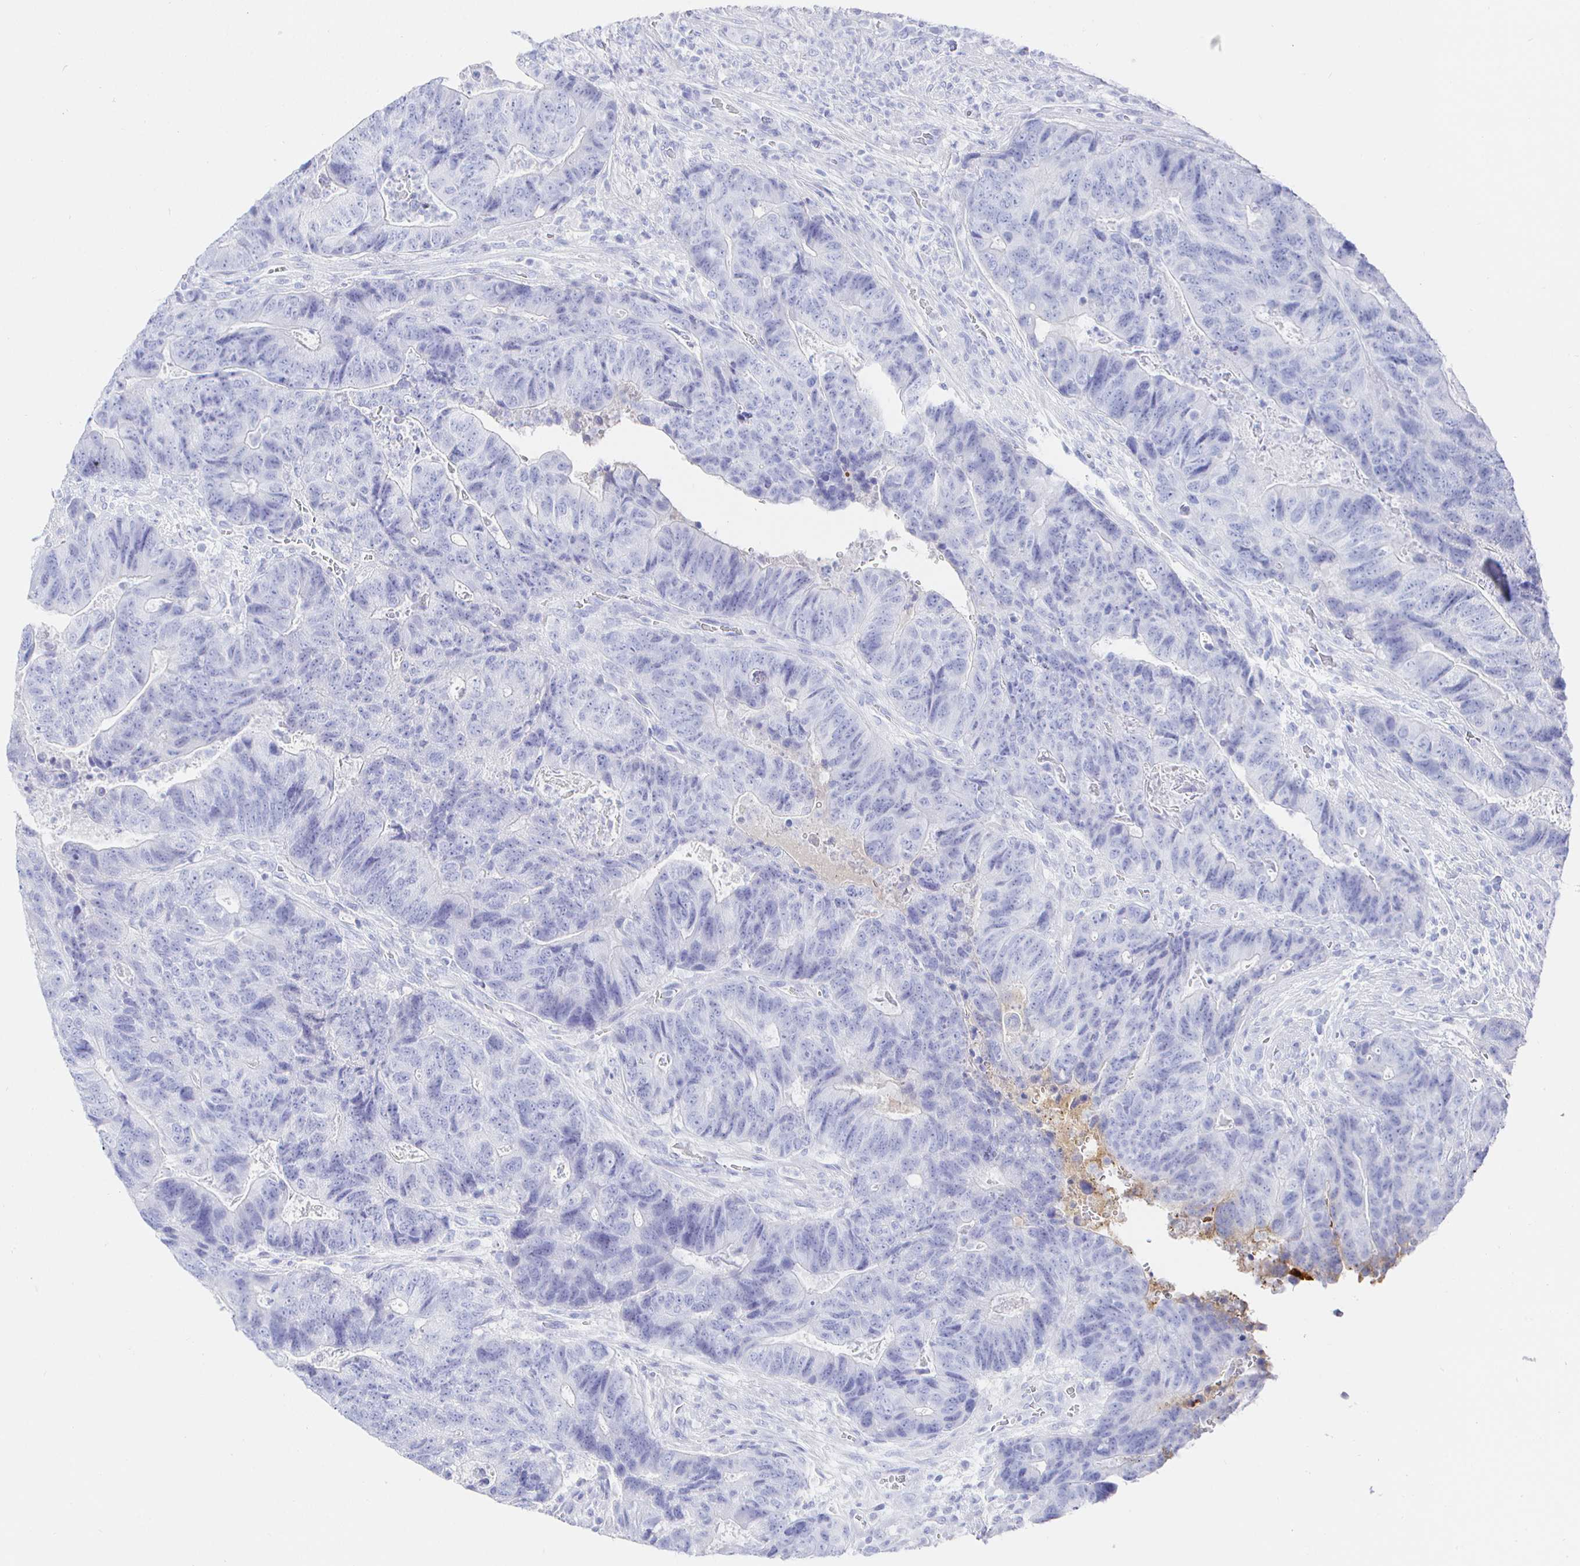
{"staining": {"intensity": "negative", "quantity": "none", "location": "none"}, "tissue": "colorectal cancer", "cell_type": "Tumor cells", "image_type": "cancer", "snomed": [{"axis": "morphology", "description": "Normal tissue, NOS"}, {"axis": "morphology", "description": "Adenocarcinoma, NOS"}, {"axis": "topography", "description": "Colon"}], "caption": "Protein analysis of colorectal adenocarcinoma reveals no significant expression in tumor cells.", "gene": "CLCA1", "patient": {"sex": "female", "age": 48}}